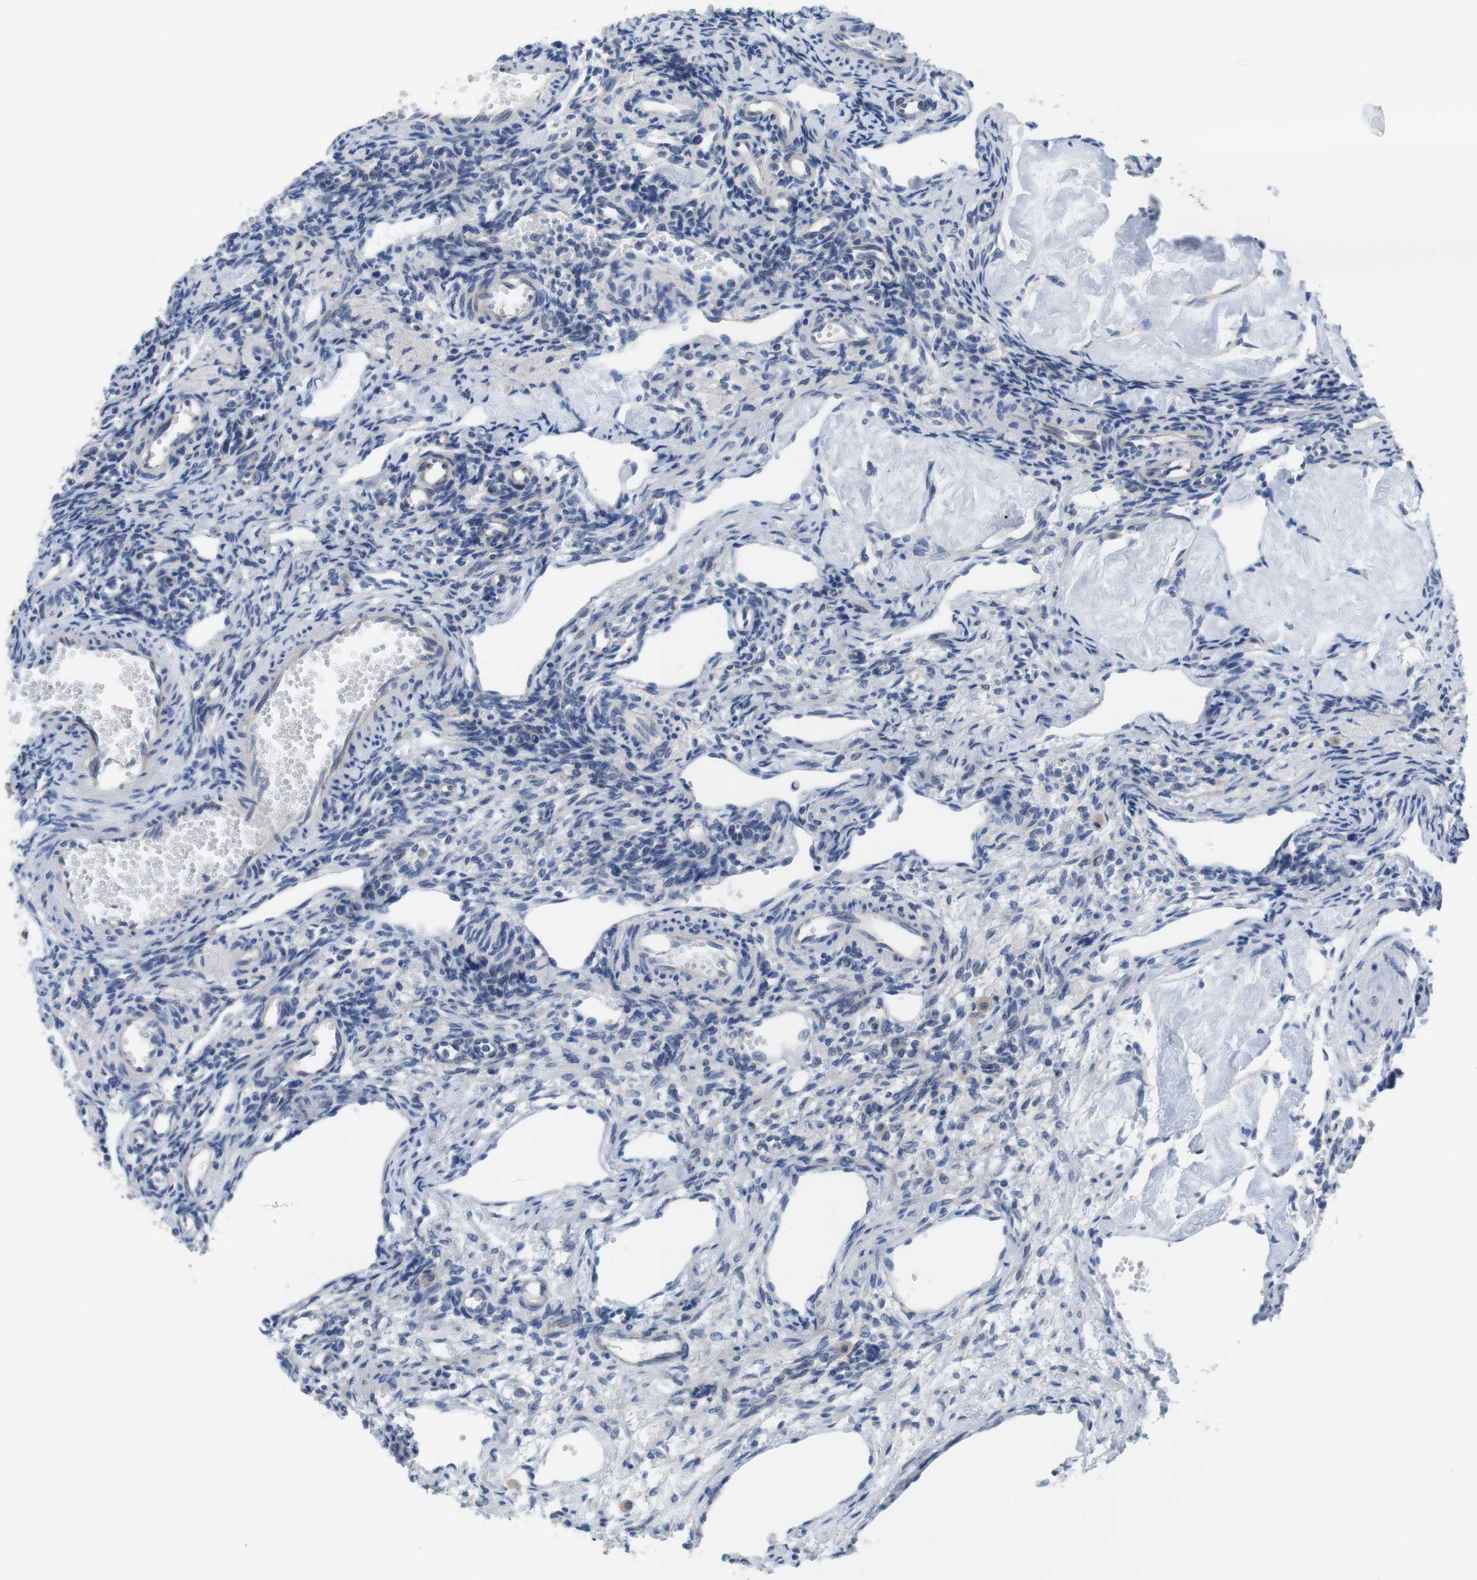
{"staining": {"intensity": "negative", "quantity": "none", "location": "none"}, "tissue": "ovary", "cell_type": "Ovarian stroma cells", "image_type": "normal", "snomed": [{"axis": "morphology", "description": "Normal tissue, NOS"}, {"axis": "topography", "description": "Ovary"}], "caption": "The immunohistochemistry (IHC) photomicrograph has no significant positivity in ovarian stroma cells of ovary. Nuclei are stained in blue.", "gene": "SCRIB", "patient": {"sex": "female", "age": 33}}